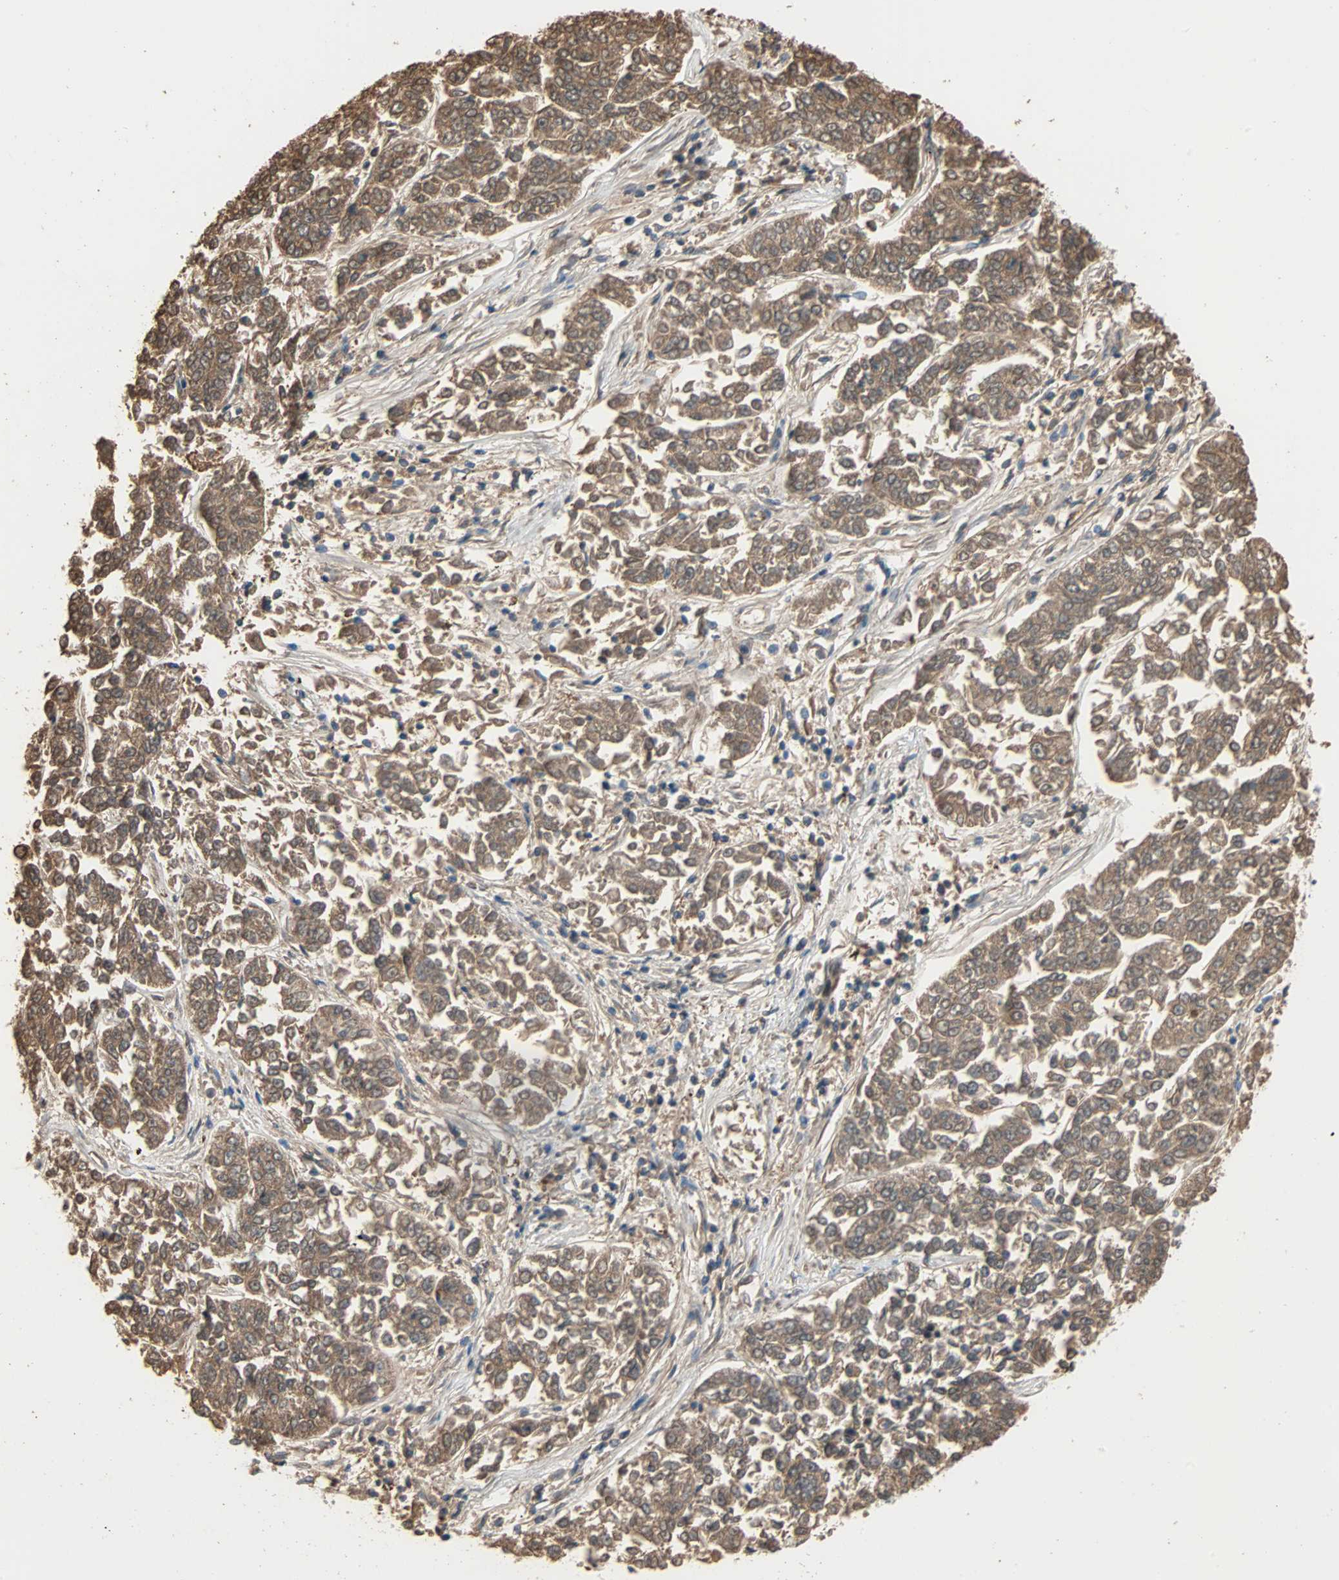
{"staining": {"intensity": "moderate", "quantity": ">75%", "location": "cytoplasmic/membranous"}, "tissue": "lung cancer", "cell_type": "Tumor cells", "image_type": "cancer", "snomed": [{"axis": "morphology", "description": "Adenocarcinoma, NOS"}, {"axis": "topography", "description": "Lung"}], "caption": "Lung adenocarcinoma tissue reveals moderate cytoplasmic/membranous expression in approximately >75% of tumor cells The staining is performed using DAB brown chromogen to label protein expression. The nuclei are counter-stained blue using hematoxylin.", "gene": "PRDX1", "patient": {"sex": "male", "age": 84}}